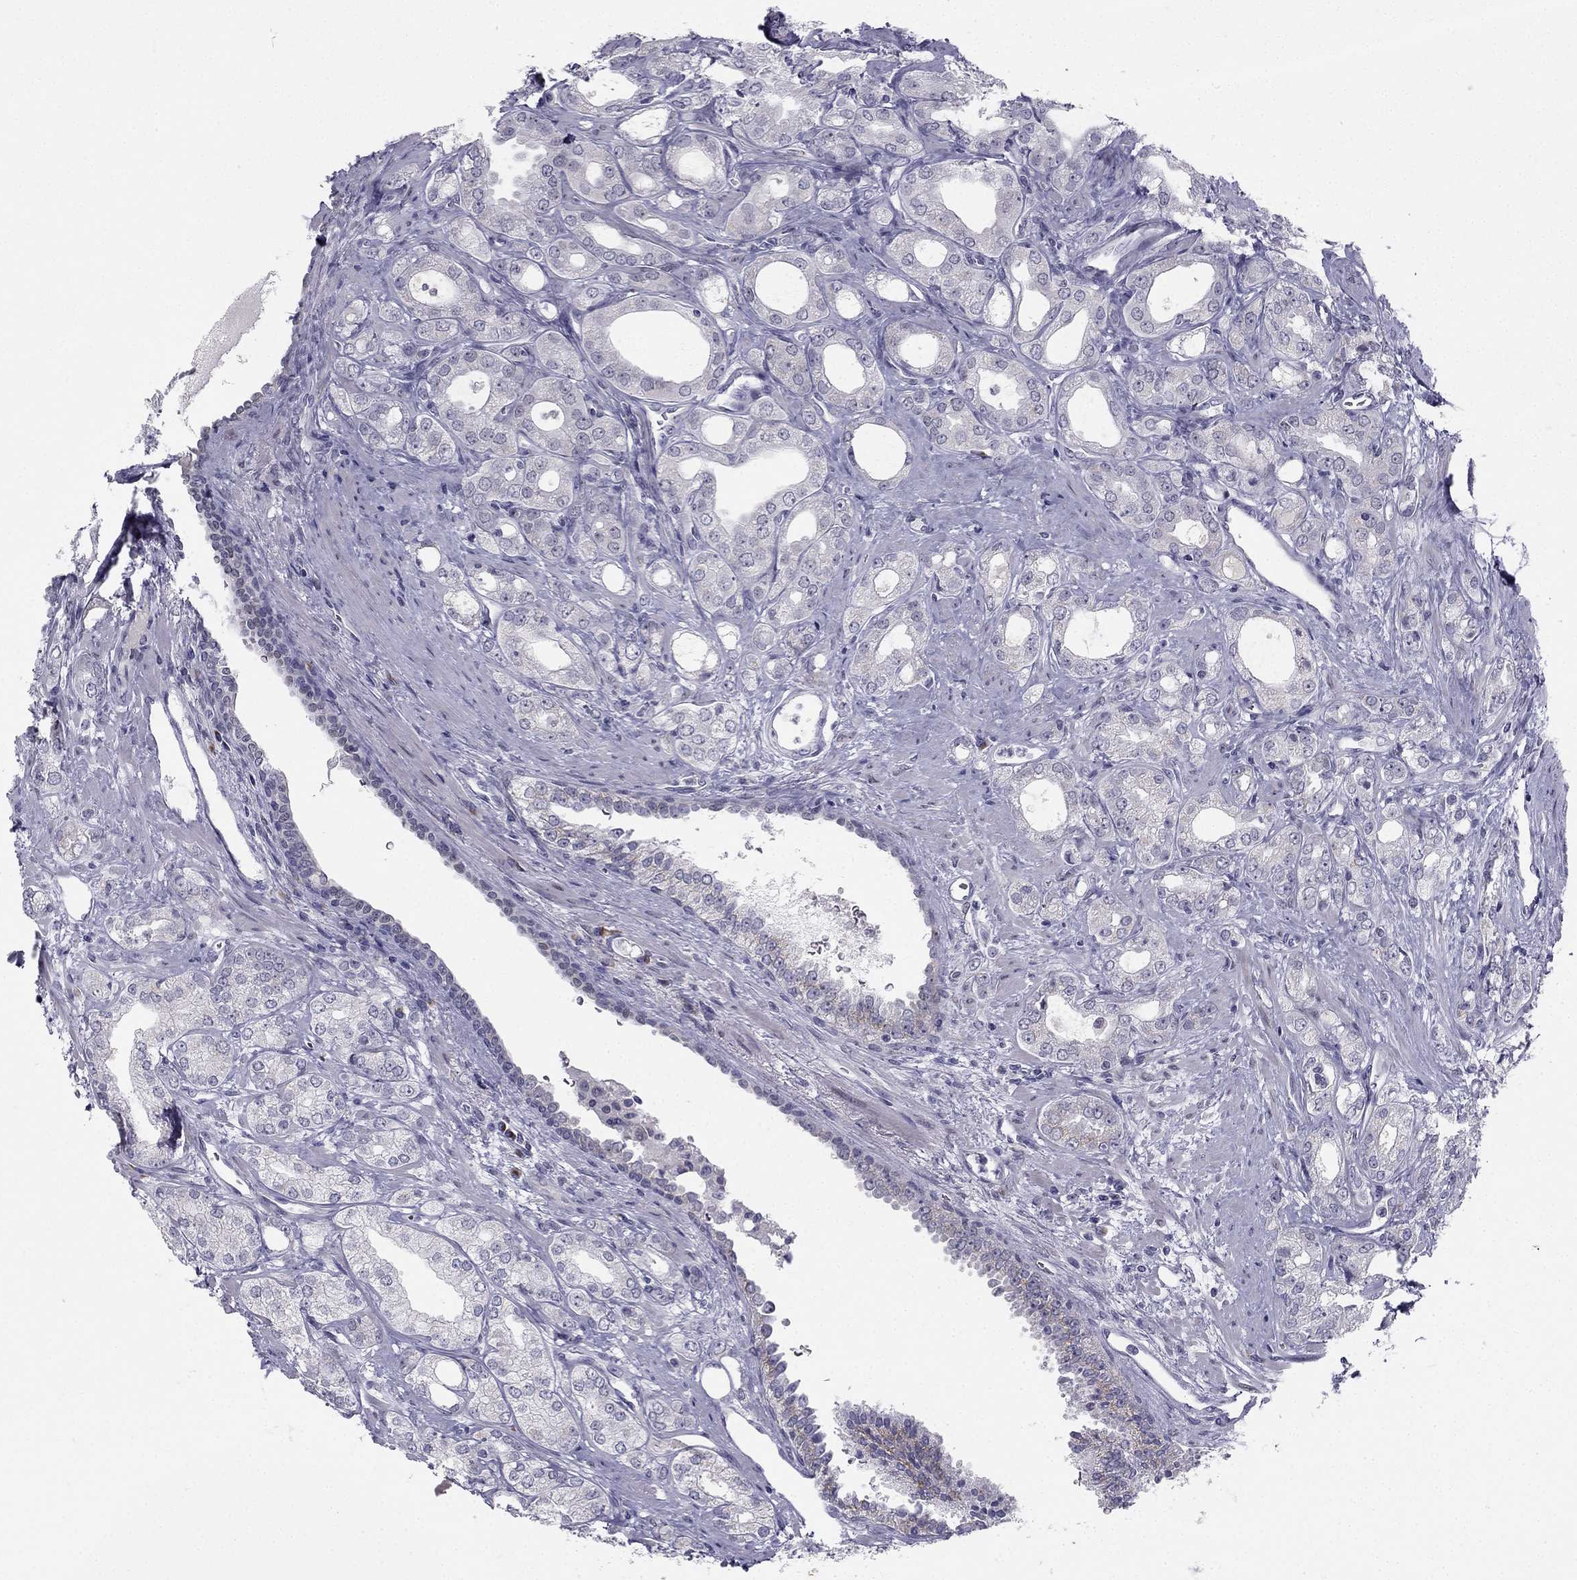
{"staining": {"intensity": "negative", "quantity": "none", "location": "none"}, "tissue": "prostate cancer", "cell_type": "Tumor cells", "image_type": "cancer", "snomed": [{"axis": "morphology", "description": "Adenocarcinoma, NOS"}, {"axis": "morphology", "description": "Adenocarcinoma, High grade"}, {"axis": "topography", "description": "Prostate"}], "caption": "A histopathology image of high-grade adenocarcinoma (prostate) stained for a protein shows no brown staining in tumor cells.", "gene": "TRPS1", "patient": {"sex": "male", "age": 70}}